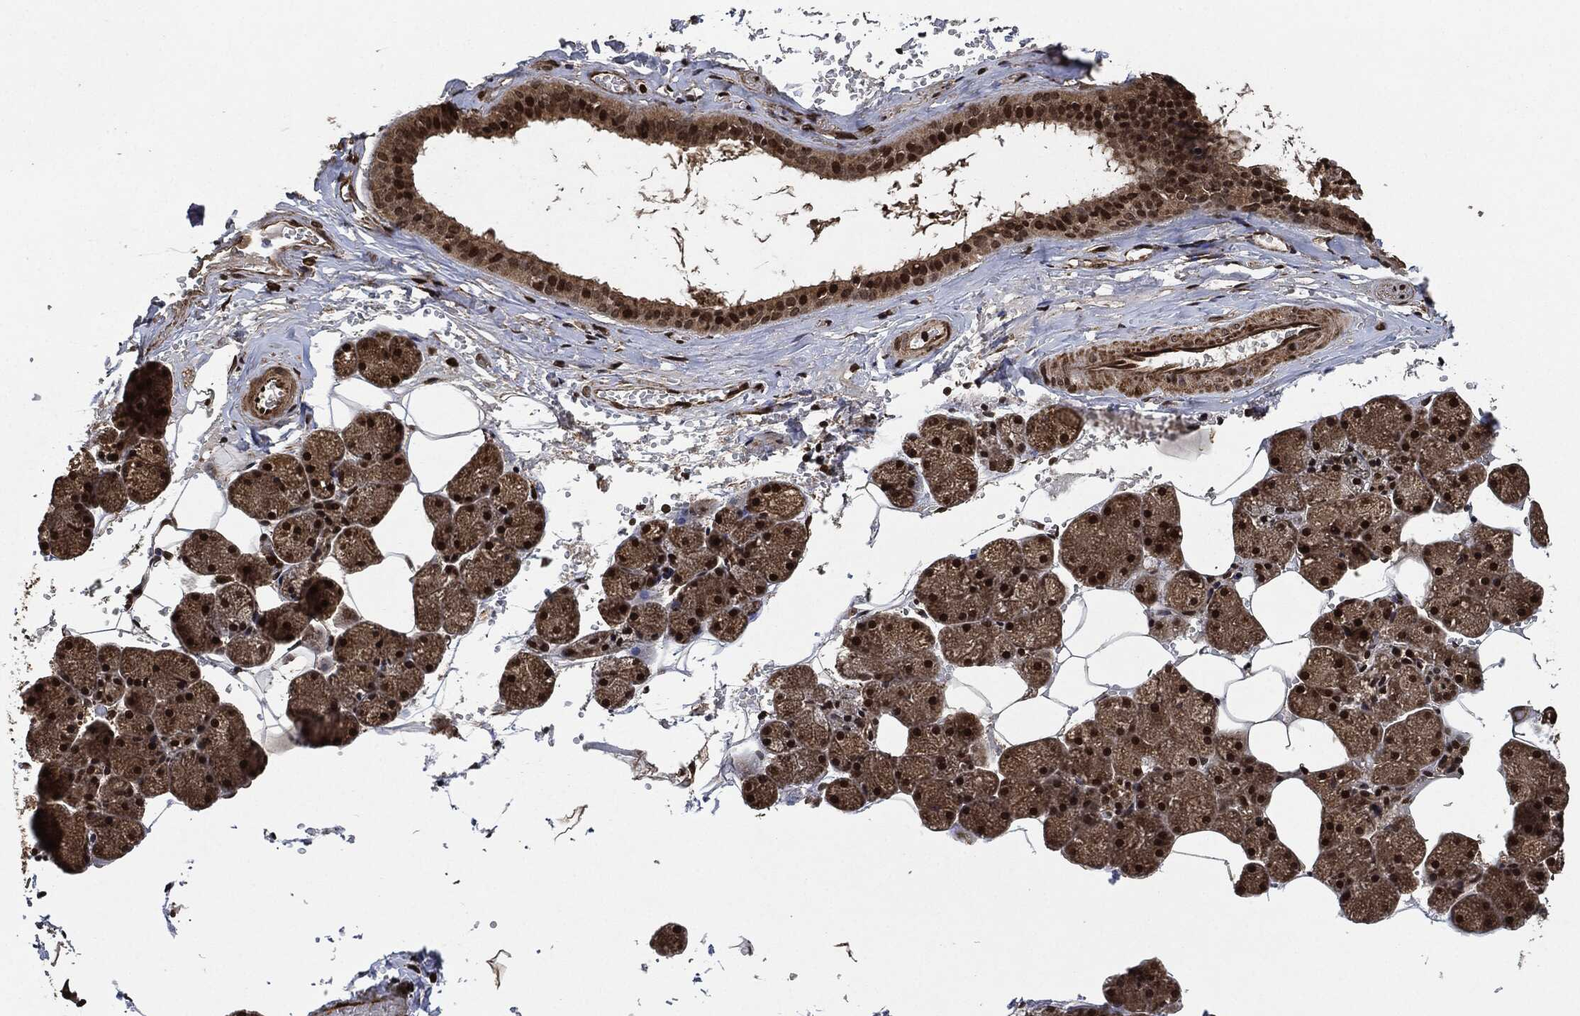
{"staining": {"intensity": "moderate", "quantity": ">75%", "location": "cytoplasmic/membranous,nuclear"}, "tissue": "salivary gland", "cell_type": "Glandular cells", "image_type": "normal", "snomed": [{"axis": "morphology", "description": "Normal tissue, NOS"}, {"axis": "topography", "description": "Salivary gland"}], "caption": "The histopathology image shows a brown stain indicating the presence of a protein in the cytoplasmic/membranous,nuclear of glandular cells in salivary gland. The protein is stained brown, and the nuclei are stained in blue (DAB IHC with brightfield microscopy, high magnification).", "gene": "PDK1", "patient": {"sex": "male", "age": 38}}